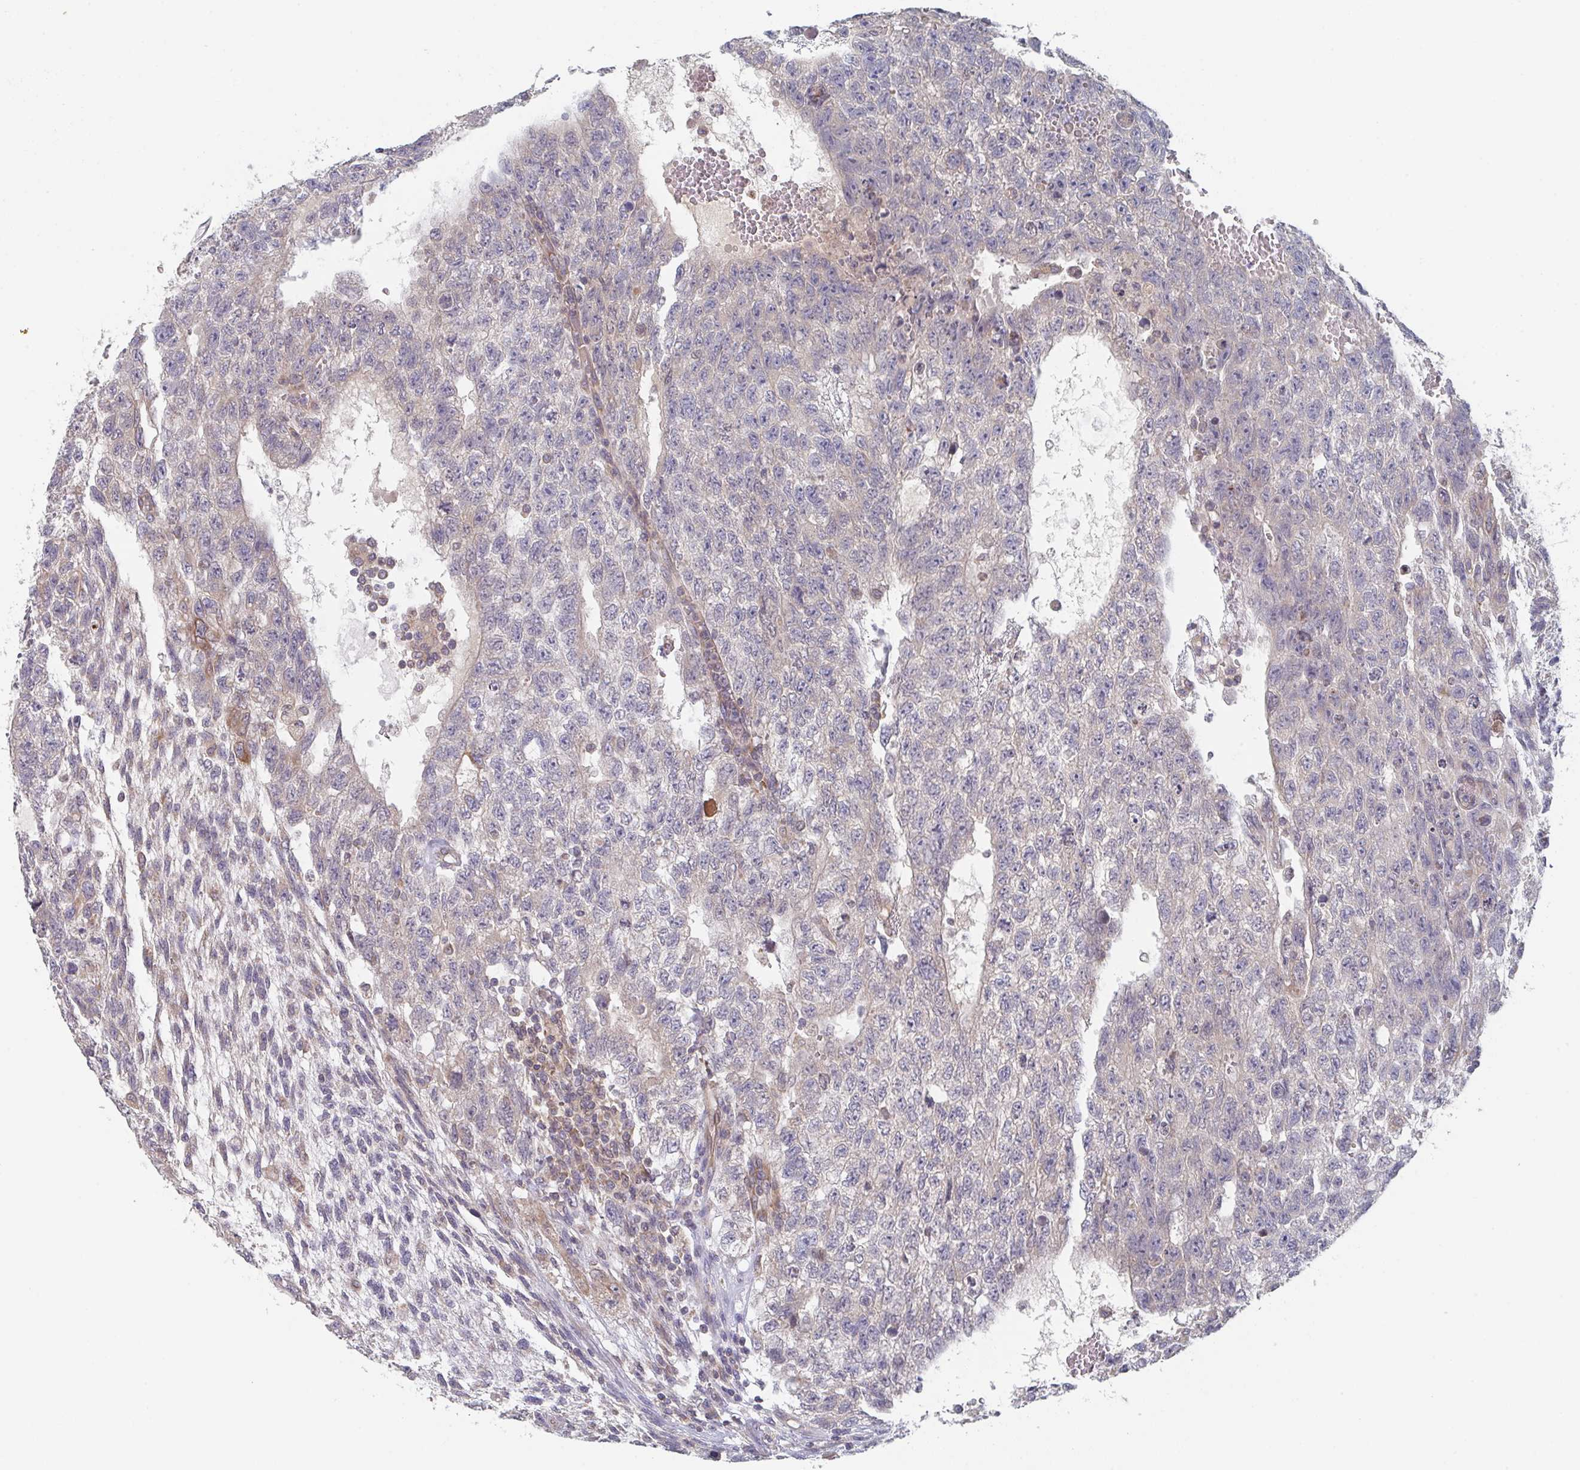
{"staining": {"intensity": "negative", "quantity": "none", "location": "none"}, "tissue": "testis cancer", "cell_type": "Tumor cells", "image_type": "cancer", "snomed": [{"axis": "morphology", "description": "Carcinoma, Embryonal, NOS"}, {"axis": "topography", "description": "Testis"}], "caption": "Tumor cells show no significant staining in testis cancer (embryonal carcinoma). Nuclei are stained in blue.", "gene": "ELOVL1", "patient": {"sex": "male", "age": 26}}